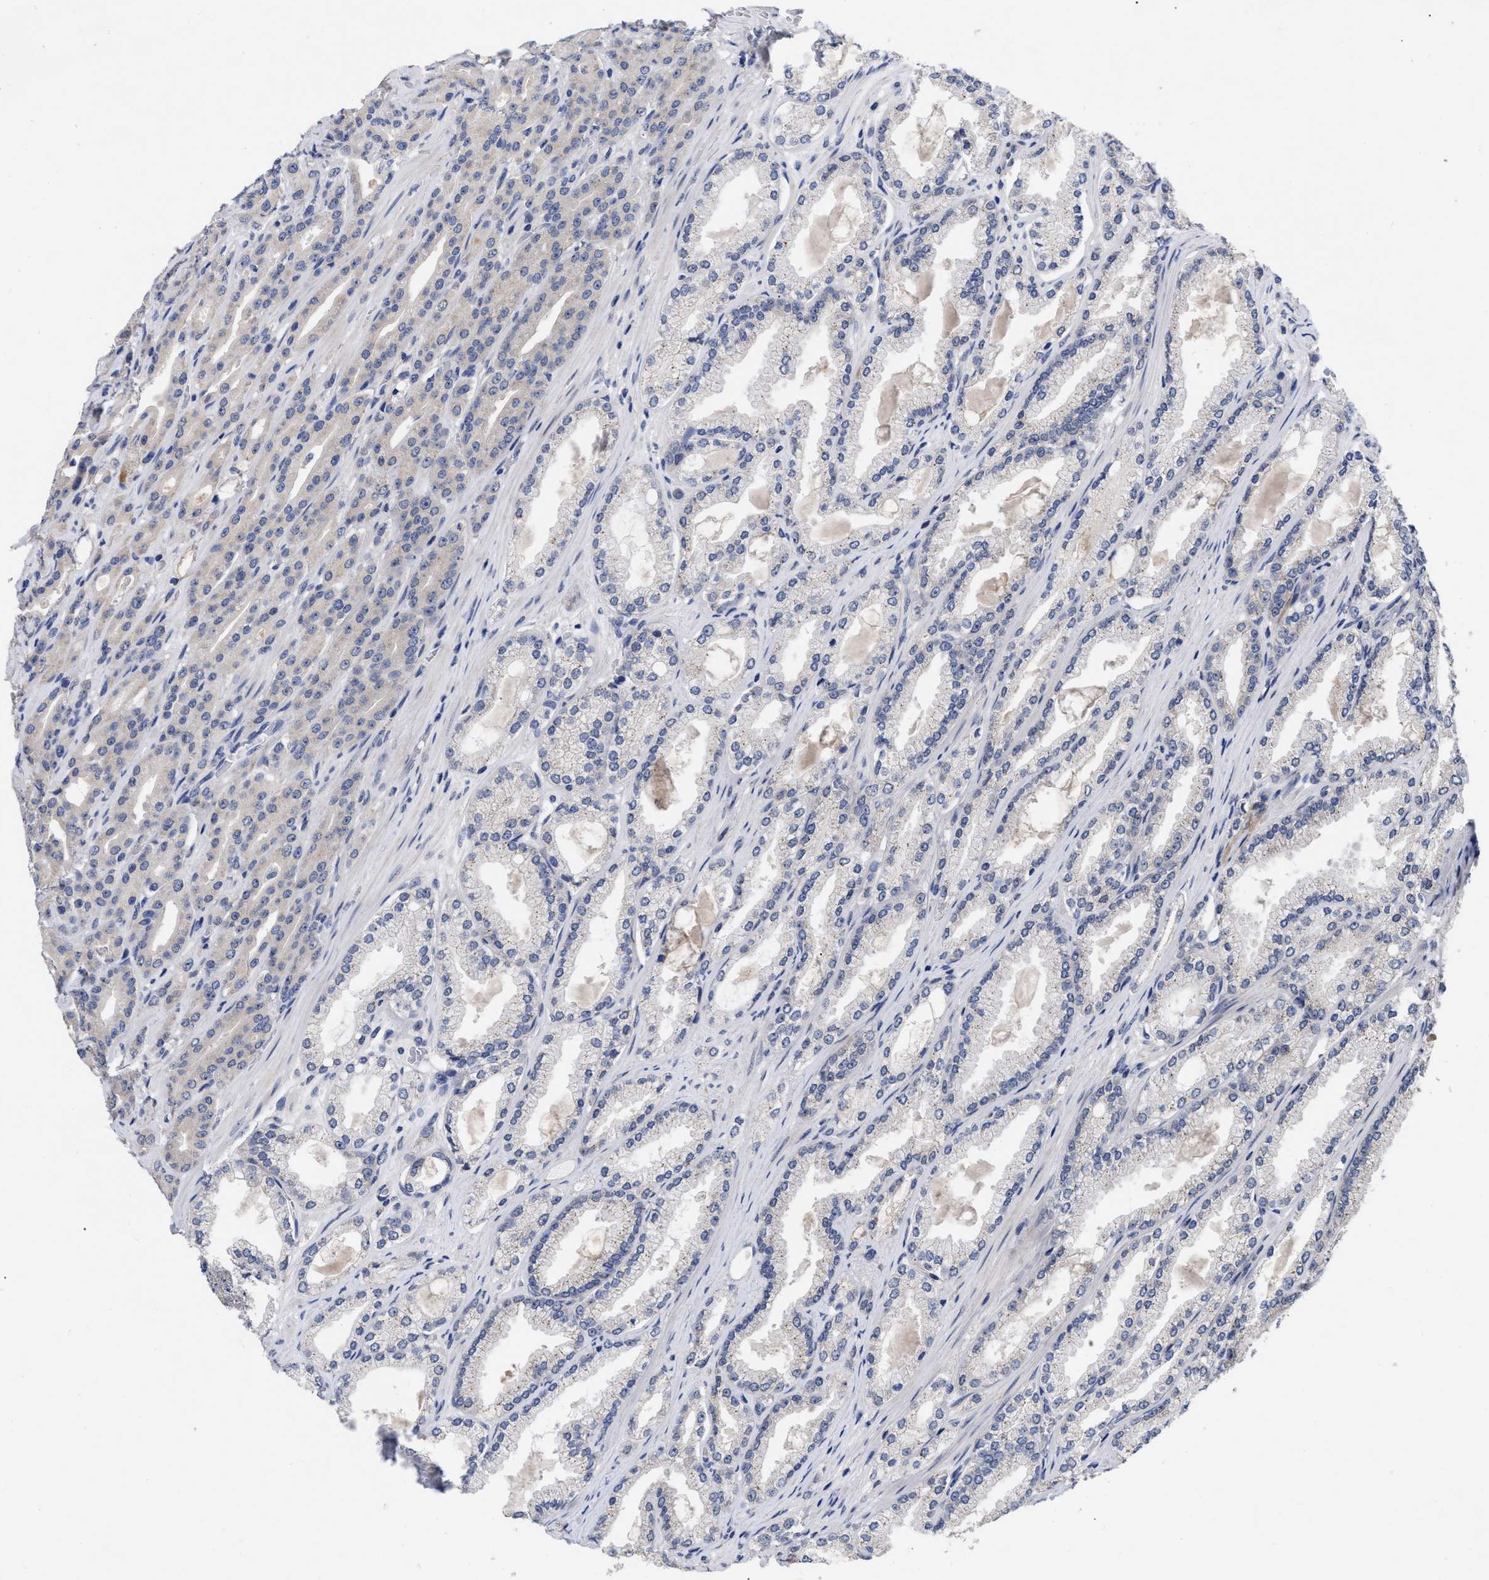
{"staining": {"intensity": "negative", "quantity": "none", "location": "none"}, "tissue": "prostate cancer", "cell_type": "Tumor cells", "image_type": "cancer", "snomed": [{"axis": "morphology", "description": "Adenocarcinoma, High grade"}, {"axis": "topography", "description": "Prostate"}], "caption": "Immunohistochemical staining of prostate high-grade adenocarcinoma displays no significant expression in tumor cells.", "gene": "CCN5", "patient": {"sex": "male", "age": 71}}